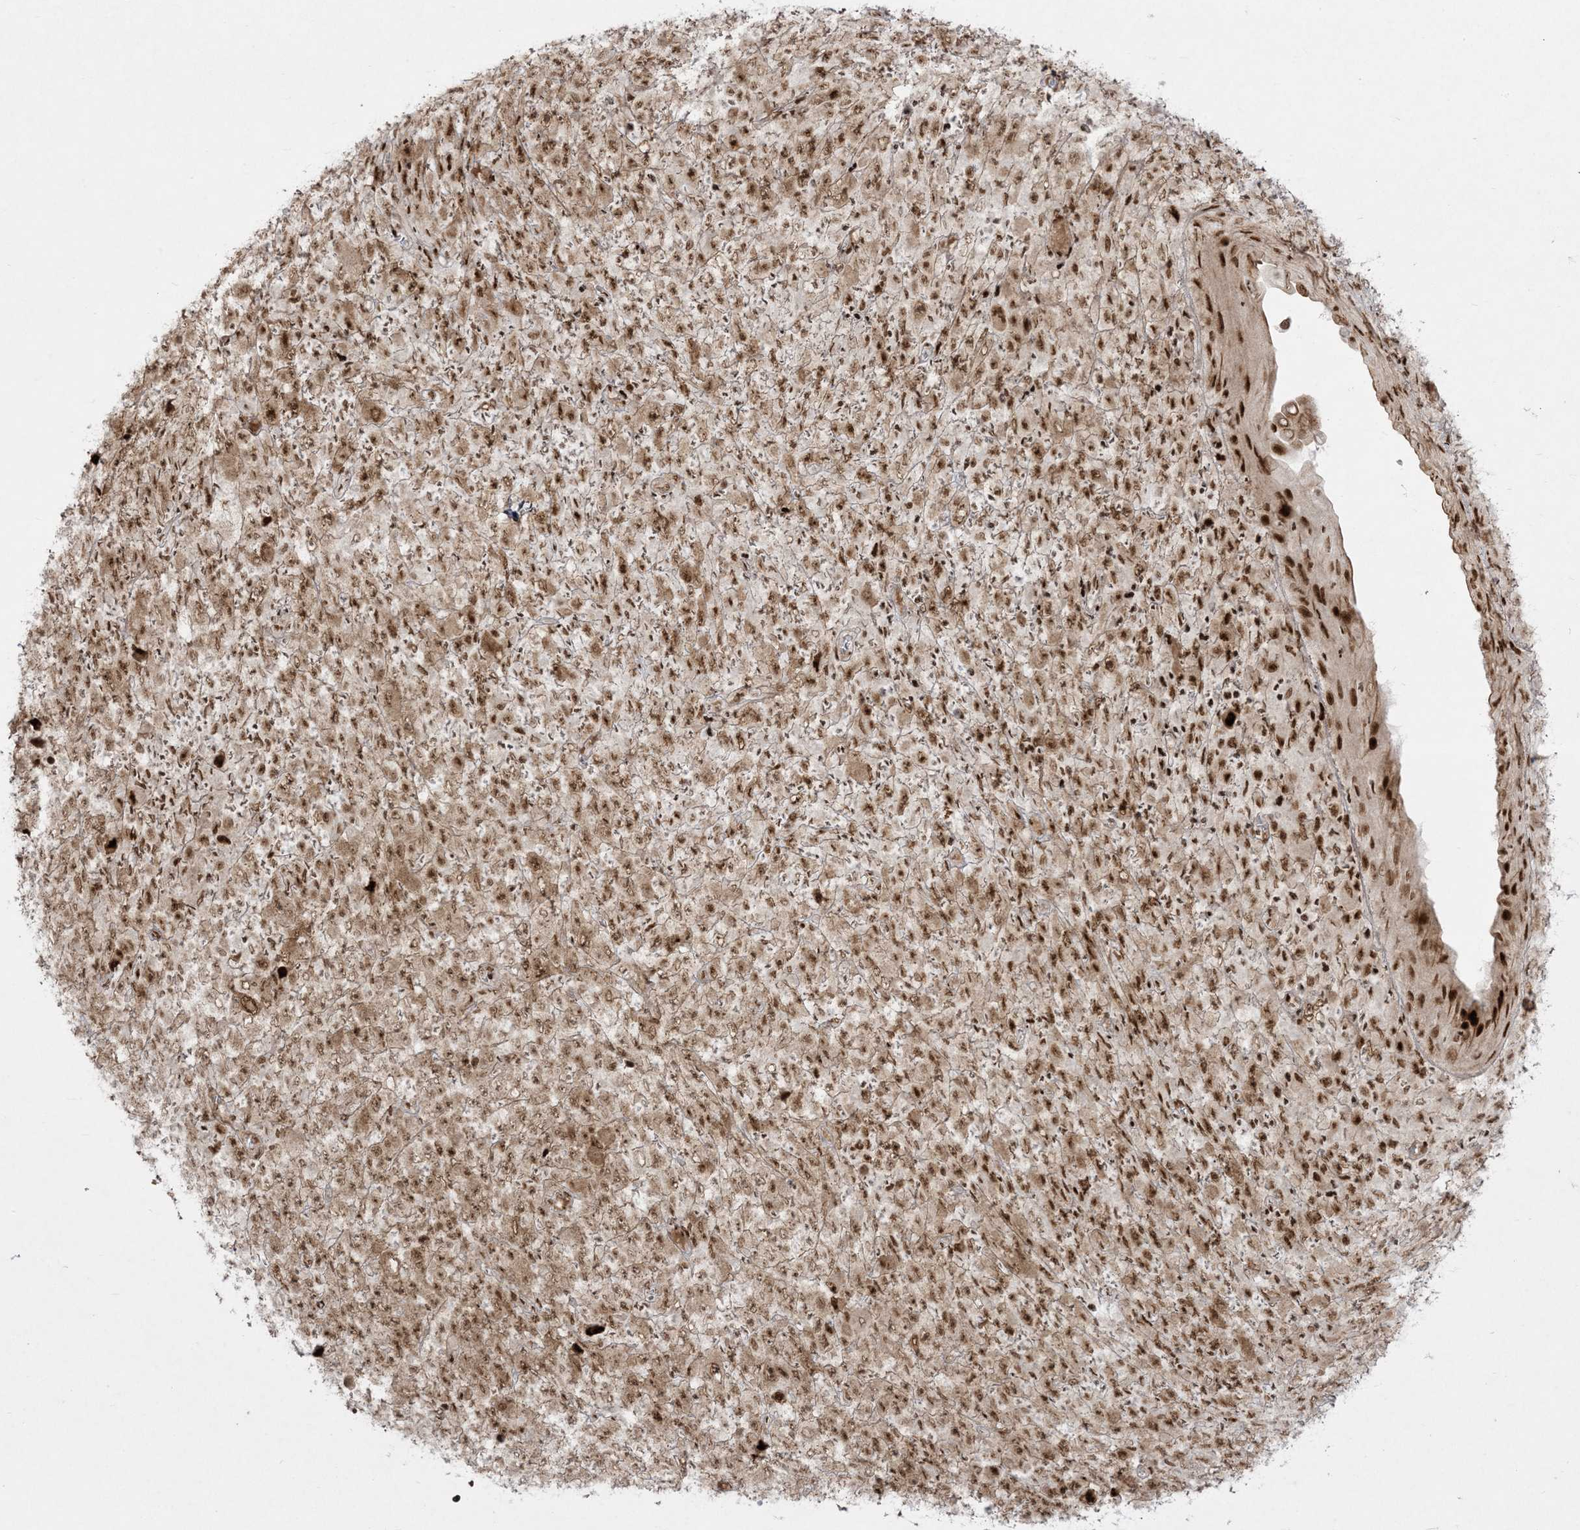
{"staining": {"intensity": "moderate", "quantity": "25%-75%", "location": "cytoplasmic/membranous,nuclear"}, "tissue": "melanoma", "cell_type": "Tumor cells", "image_type": "cancer", "snomed": [{"axis": "morphology", "description": "Malignant melanoma, Metastatic site"}, {"axis": "topography", "description": "Skin"}], "caption": "Immunohistochemical staining of melanoma displays moderate cytoplasmic/membranous and nuclear protein positivity in approximately 25%-75% of tumor cells.", "gene": "RBM10", "patient": {"sex": "female", "age": 56}}